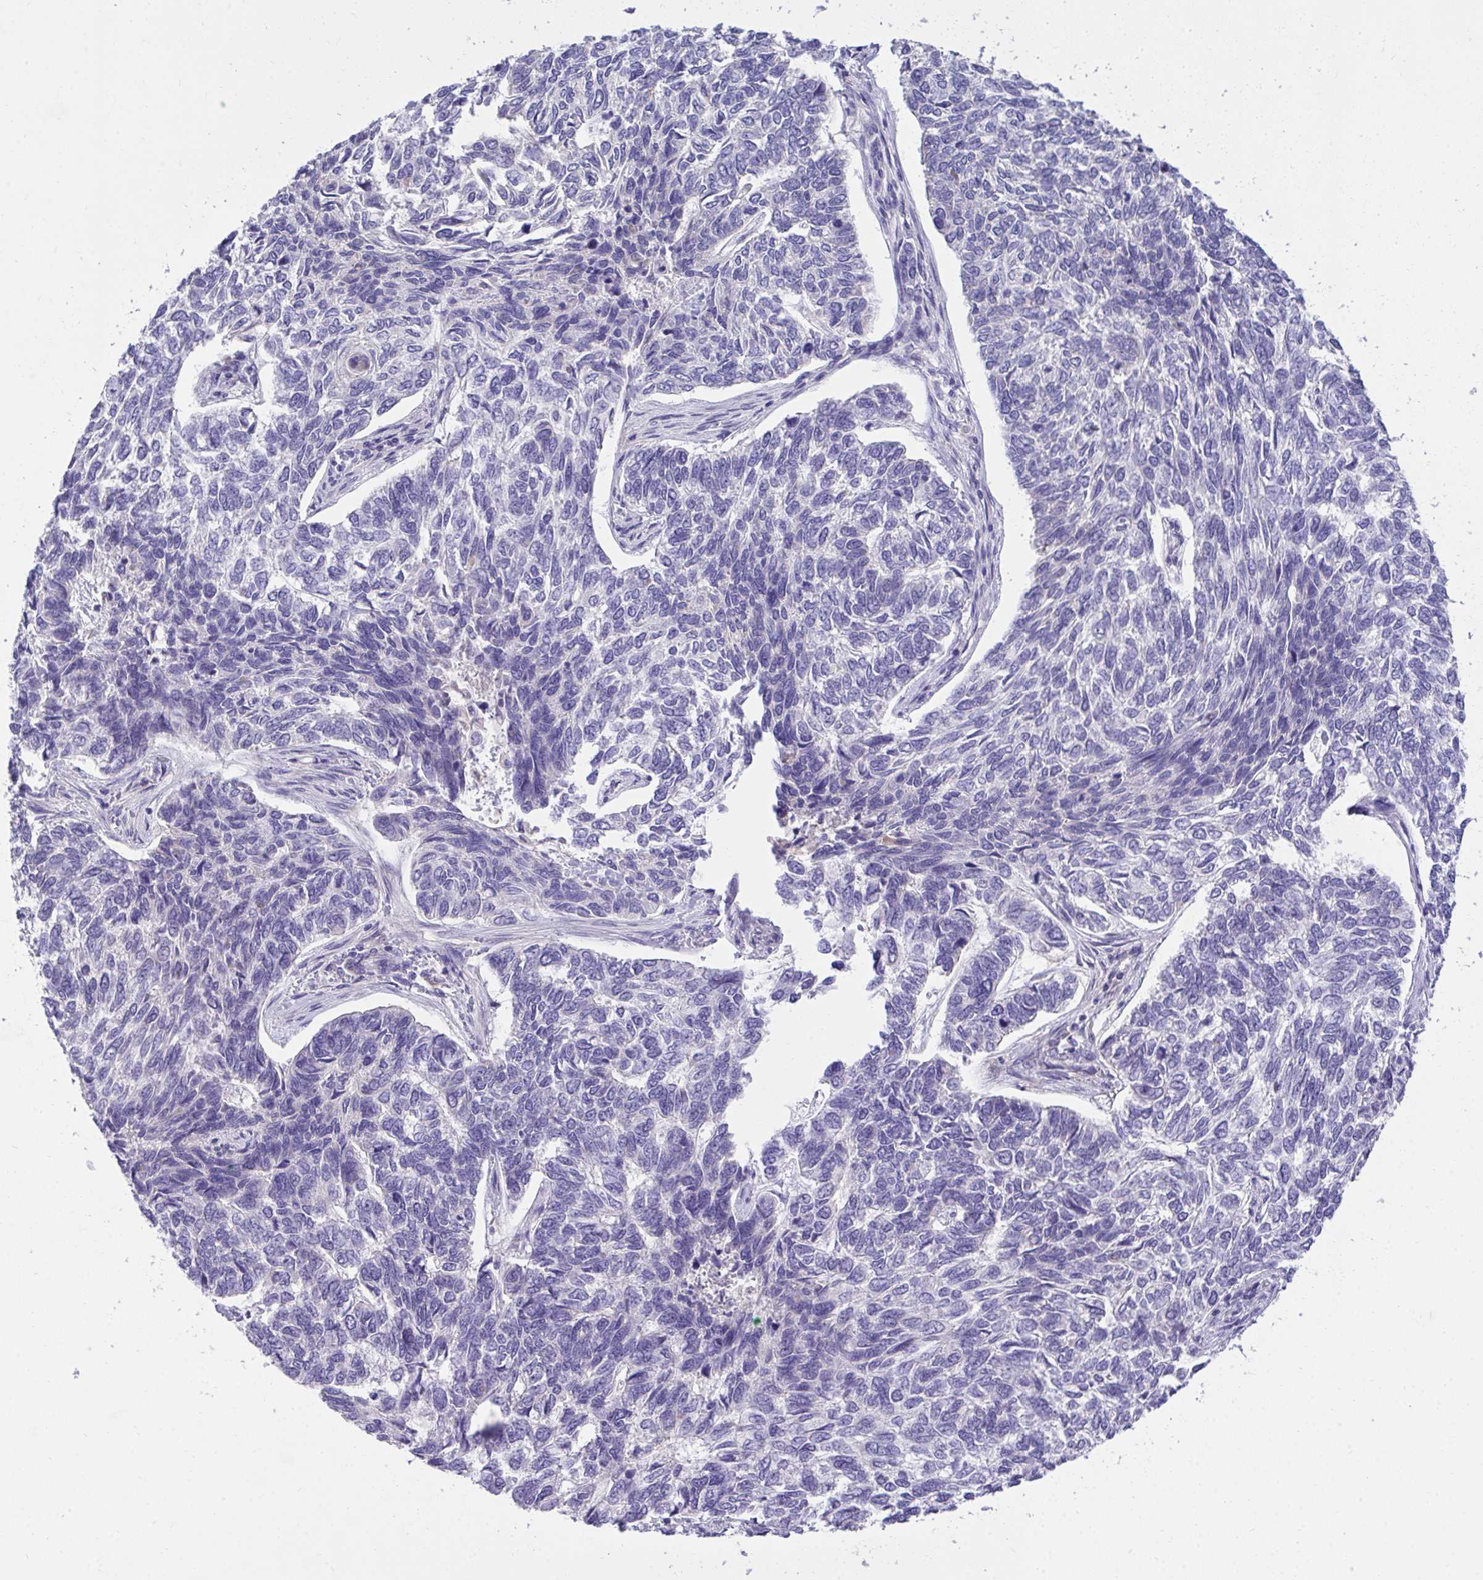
{"staining": {"intensity": "negative", "quantity": "none", "location": "none"}, "tissue": "skin cancer", "cell_type": "Tumor cells", "image_type": "cancer", "snomed": [{"axis": "morphology", "description": "Basal cell carcinoma"}, {"axis": "topography", "description": "Skin"}], "caption": "Protein analysis of skin basal cell carcinoma reveals no significant expression in tumor cells.", "gene": "TMCO5A", "patient": {"sex": "female", "age": 65}}